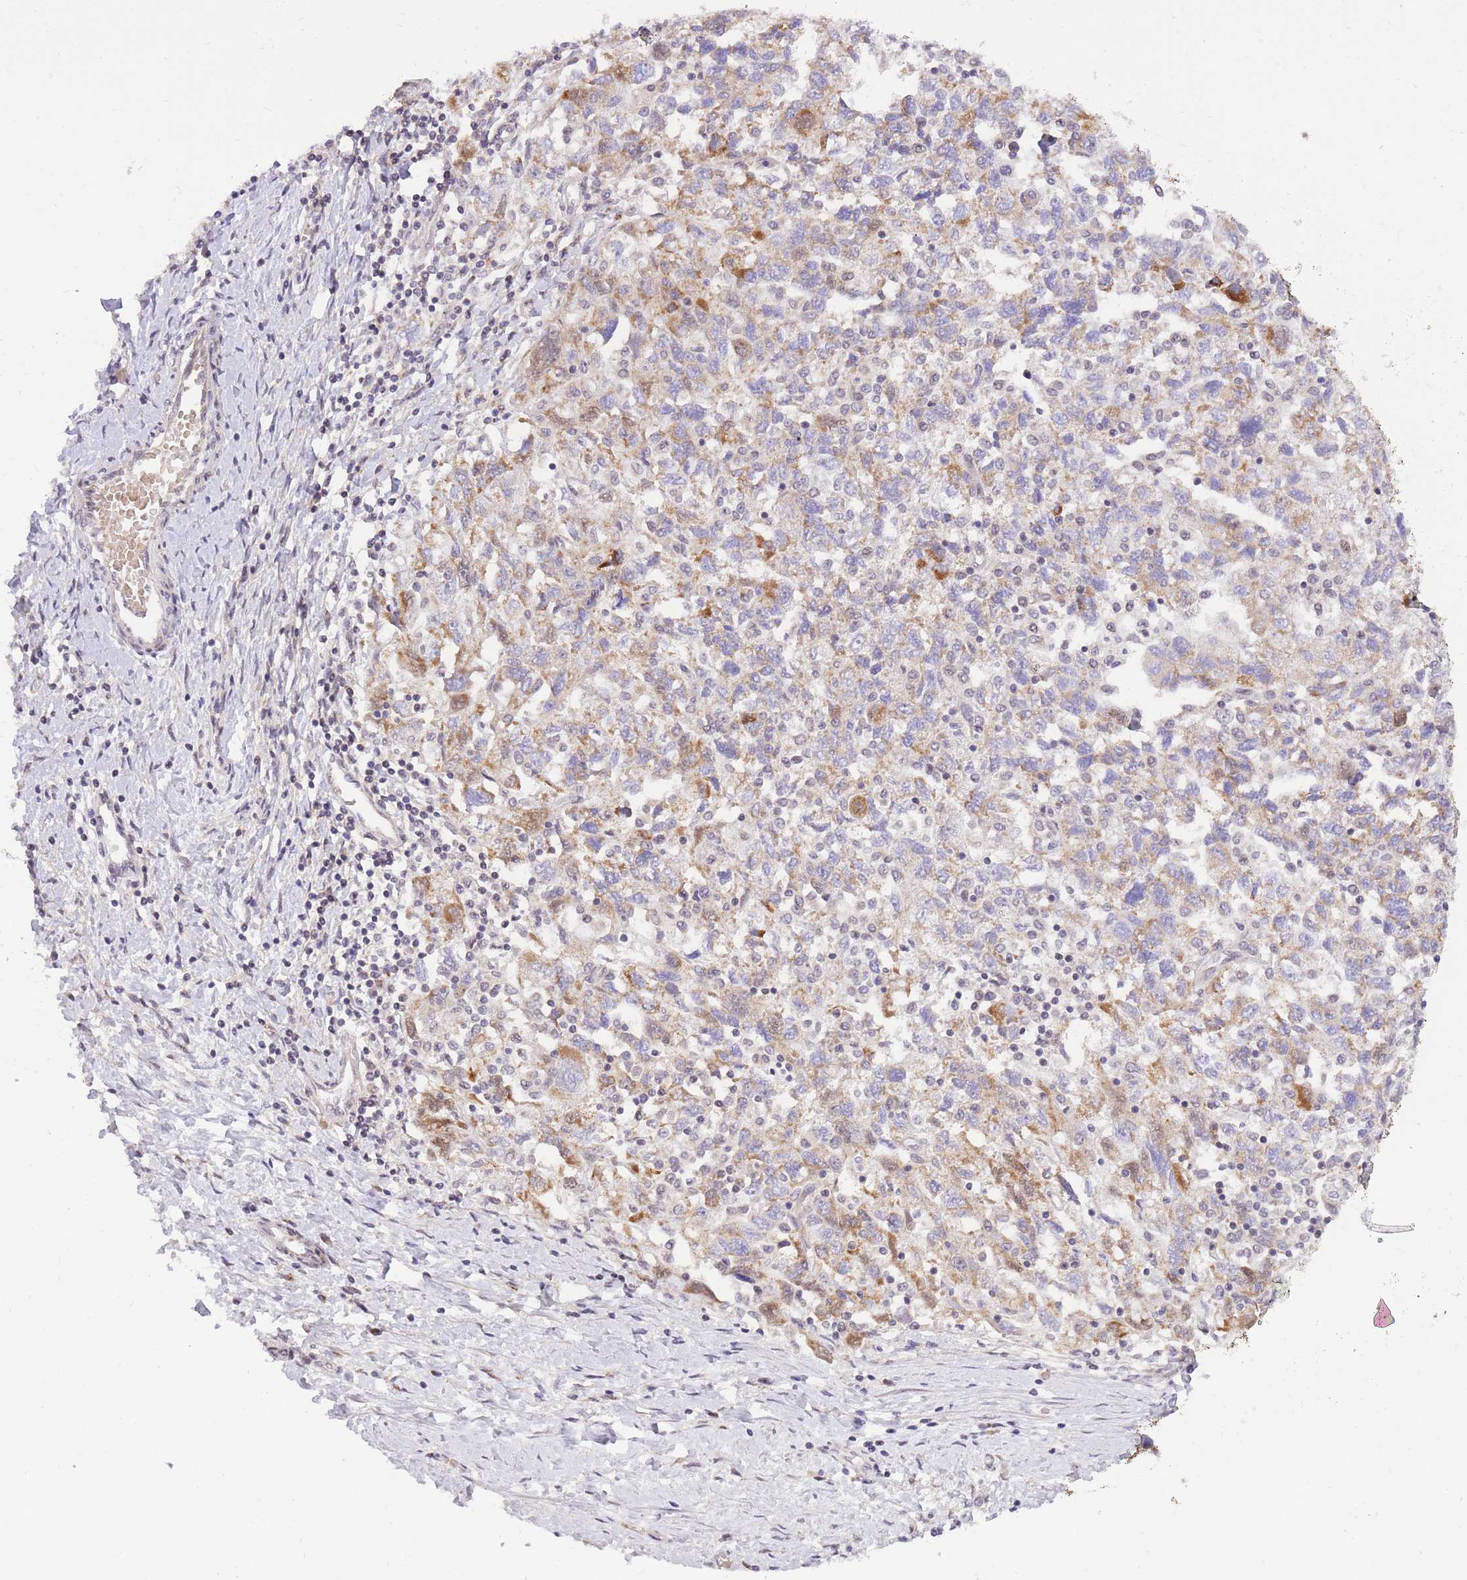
{"staining": {"intensity": "moderate", "quantity": "25%-75%", "location": "cytoplasmic/membranous"}, "tissue": "ovarian cancer", "cell_type": "Tumor cells", "image_type": "cancer", "snomed": [{"axis": "morphology", "description": "Carcinoma, NOS"}, {"axis": "morphology", "description": "Cystadenocarcinoma, serous, NOS"}, {"axis": "topography", "description": "Ovary"}], "caption": "About 25%-75% of tumor cells in human ovarian cancer reveal moderate cytoplasmic/membranous protein expression as visualized by brown immunohistochemical staining.", "gene": "MINDY2", "patient": {"sex": "female", "age": 69}}